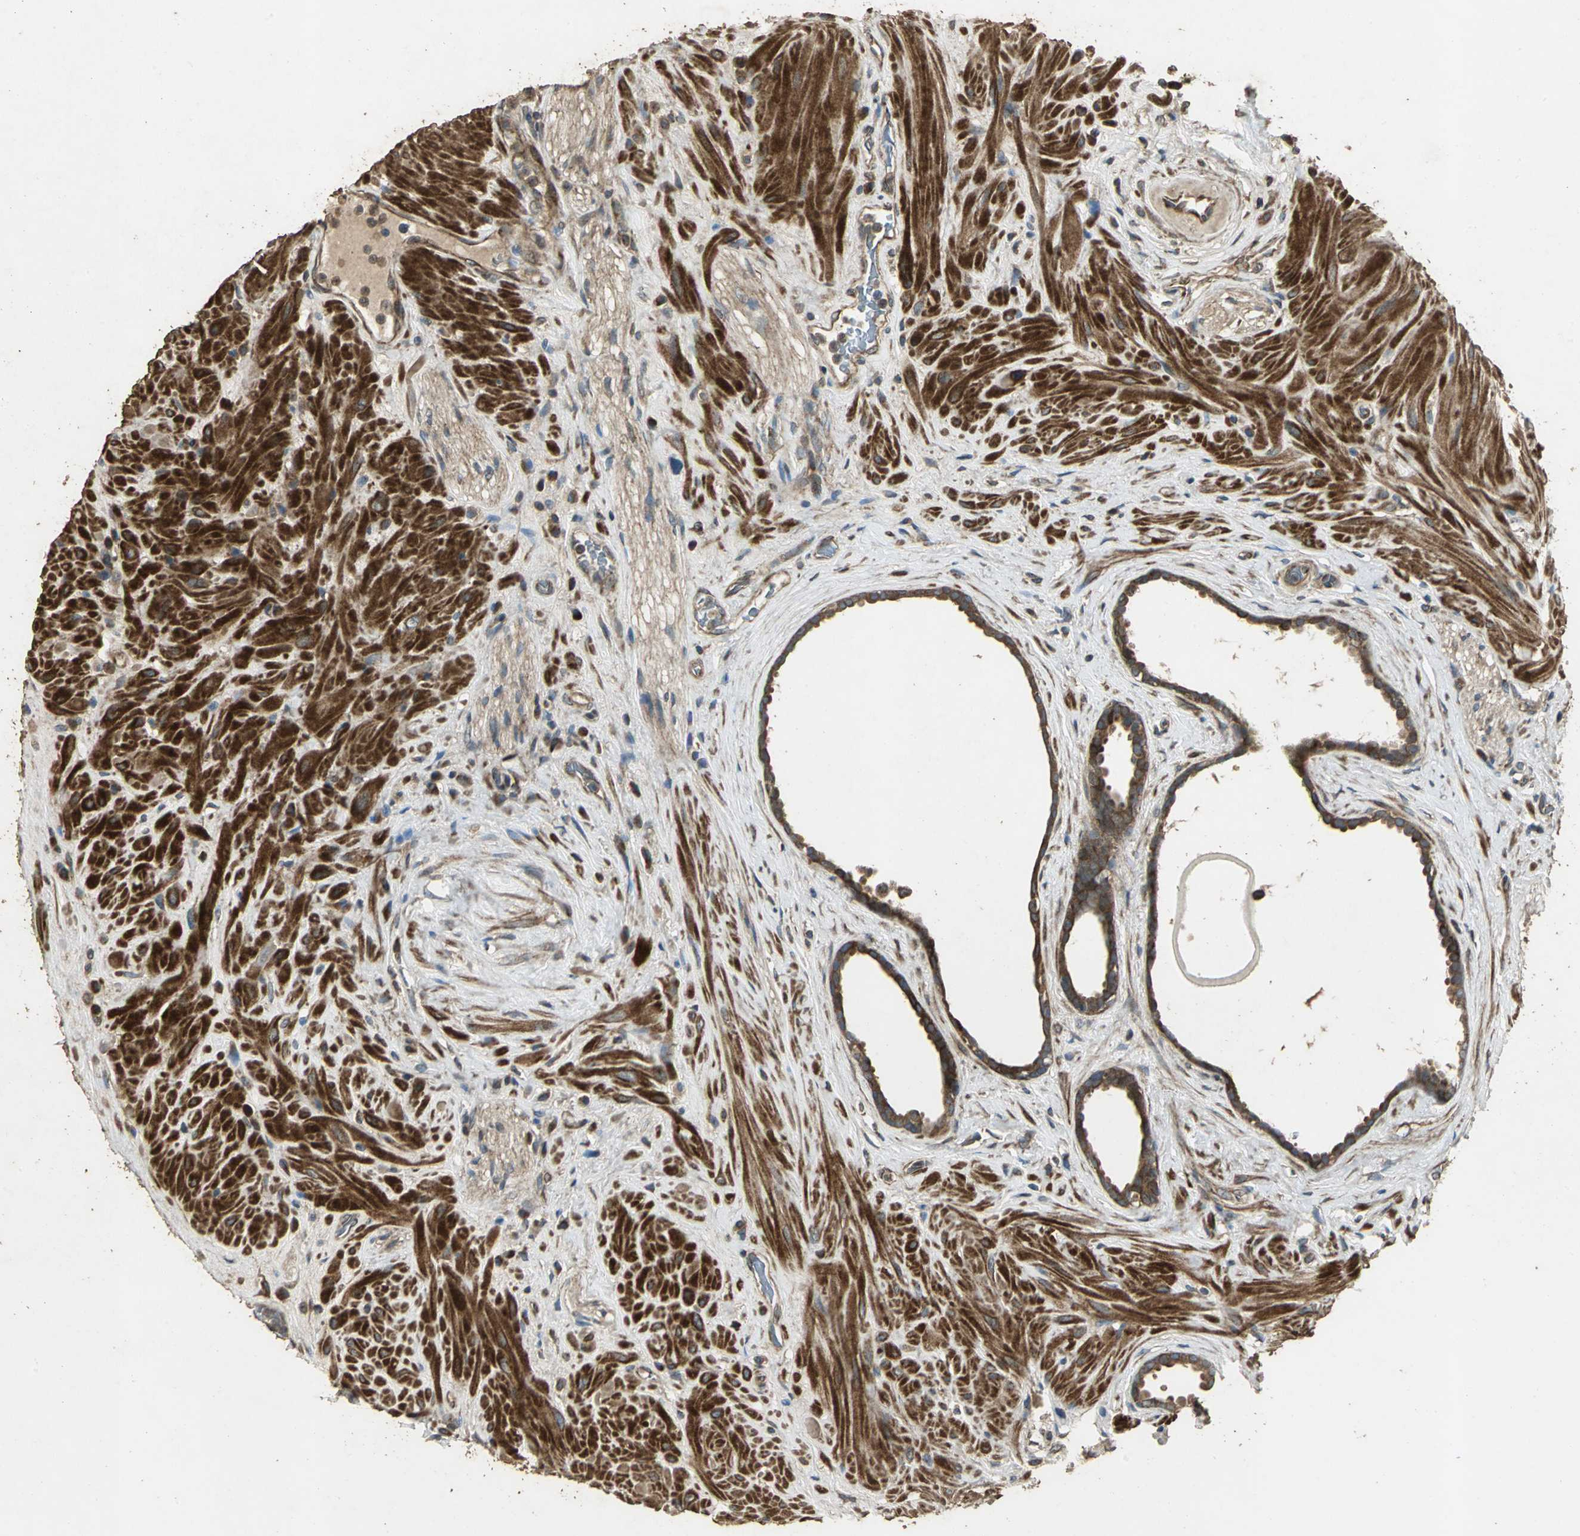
{"staining": {"intensity": "moderate", "quantity": ">75%", "location": "cytoplasmic/membranous"}, "tissue": "seminal vesicle", "cell_type": "Glandular cells", "image_type": "normal", "snomed": [{"axis": "morphology", "description": "Normal tissue, NOS"}, {"axis": "topography", "description": "Seminal veicle"}], "caption": "Protein expression analysis of benign seminal vesicle exhibits moderate cytoplasmic/membranous positivity in approximately >75% of glandular cells. The staining is performed using DAB (3,3'-diaminobenzidine) brown chromogen to label protein expression. The nuclei are counter-stained blue using hematoxylin.", "gene": "KANK1", "patient": {"sex": "male", "age": 61}}